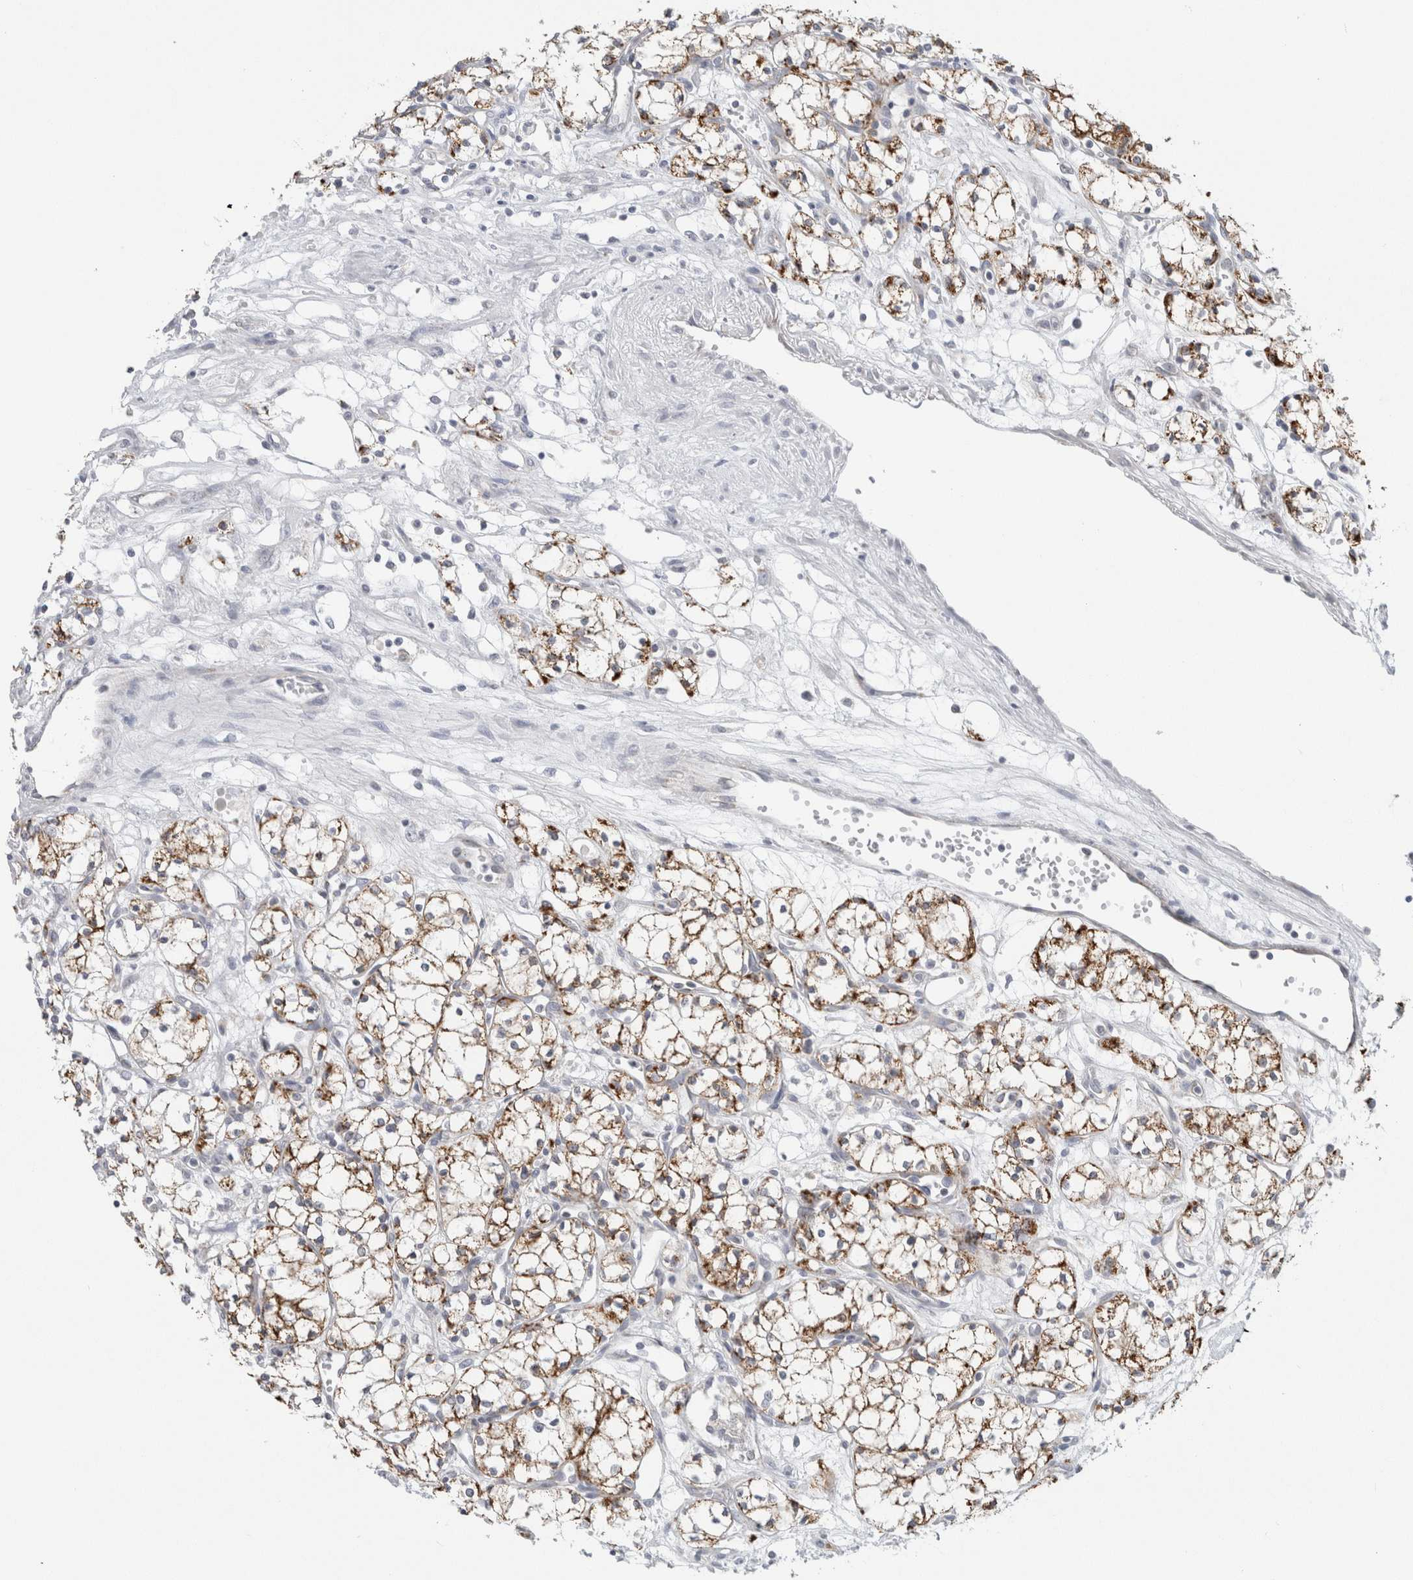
{"staining": {"intensity": "moderate", "quantity": ">75%", "location": "cytoplasmic/membranous"}, "tissue": "renal cancer", "cell_type": "Tumor cells", "image_type": "cancer", "snomed": [{"axis": "morphology", "description": "Normal tissue, NOS"}, {"axis": "morphology", "description": "Adenocarcinoma, NOS"}, {"axis": "topography", "description": "Kidney"}], "caption": "A brown stain highlights moderate cytoplasmic/membranous expression of a protein in human renal cancer tumor cells.", "gene": "FAHD1", "patient": {"sex": "male", "age": 59}}